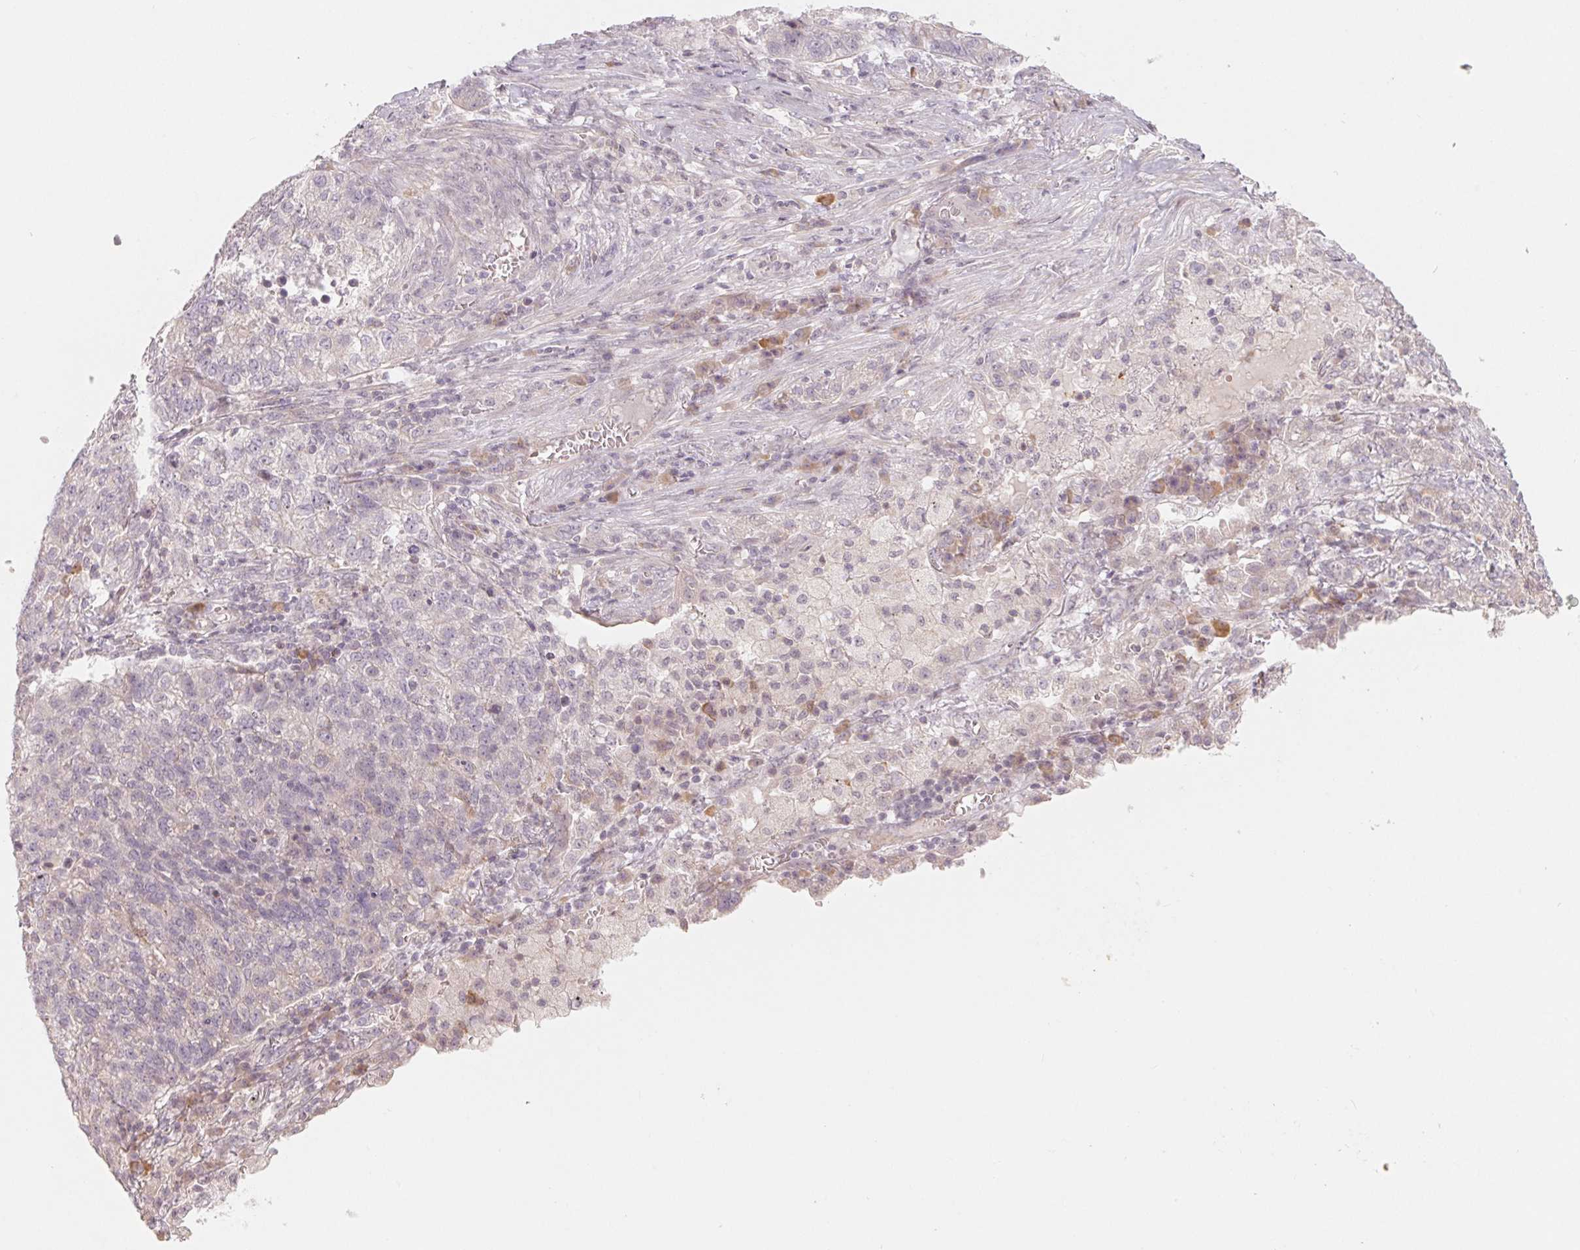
{"staining": {"intensity": "negative", "quantity": "none", "location": "none"}, "tissue": "lung cancer", "cell_type": "Tumor cells", "image_type": "cancer", "snomed": [{"axis": "morphology", "description": "Adenocarcinoma, NOS"}, {"axis": "topography", "description": "Lung"}], "caption": "Protein analysis of lung cancer exhibits no significant positivity in tumor cells.", "gene": "DENND2C", "patient": {"sex": "male", "age": 57}}